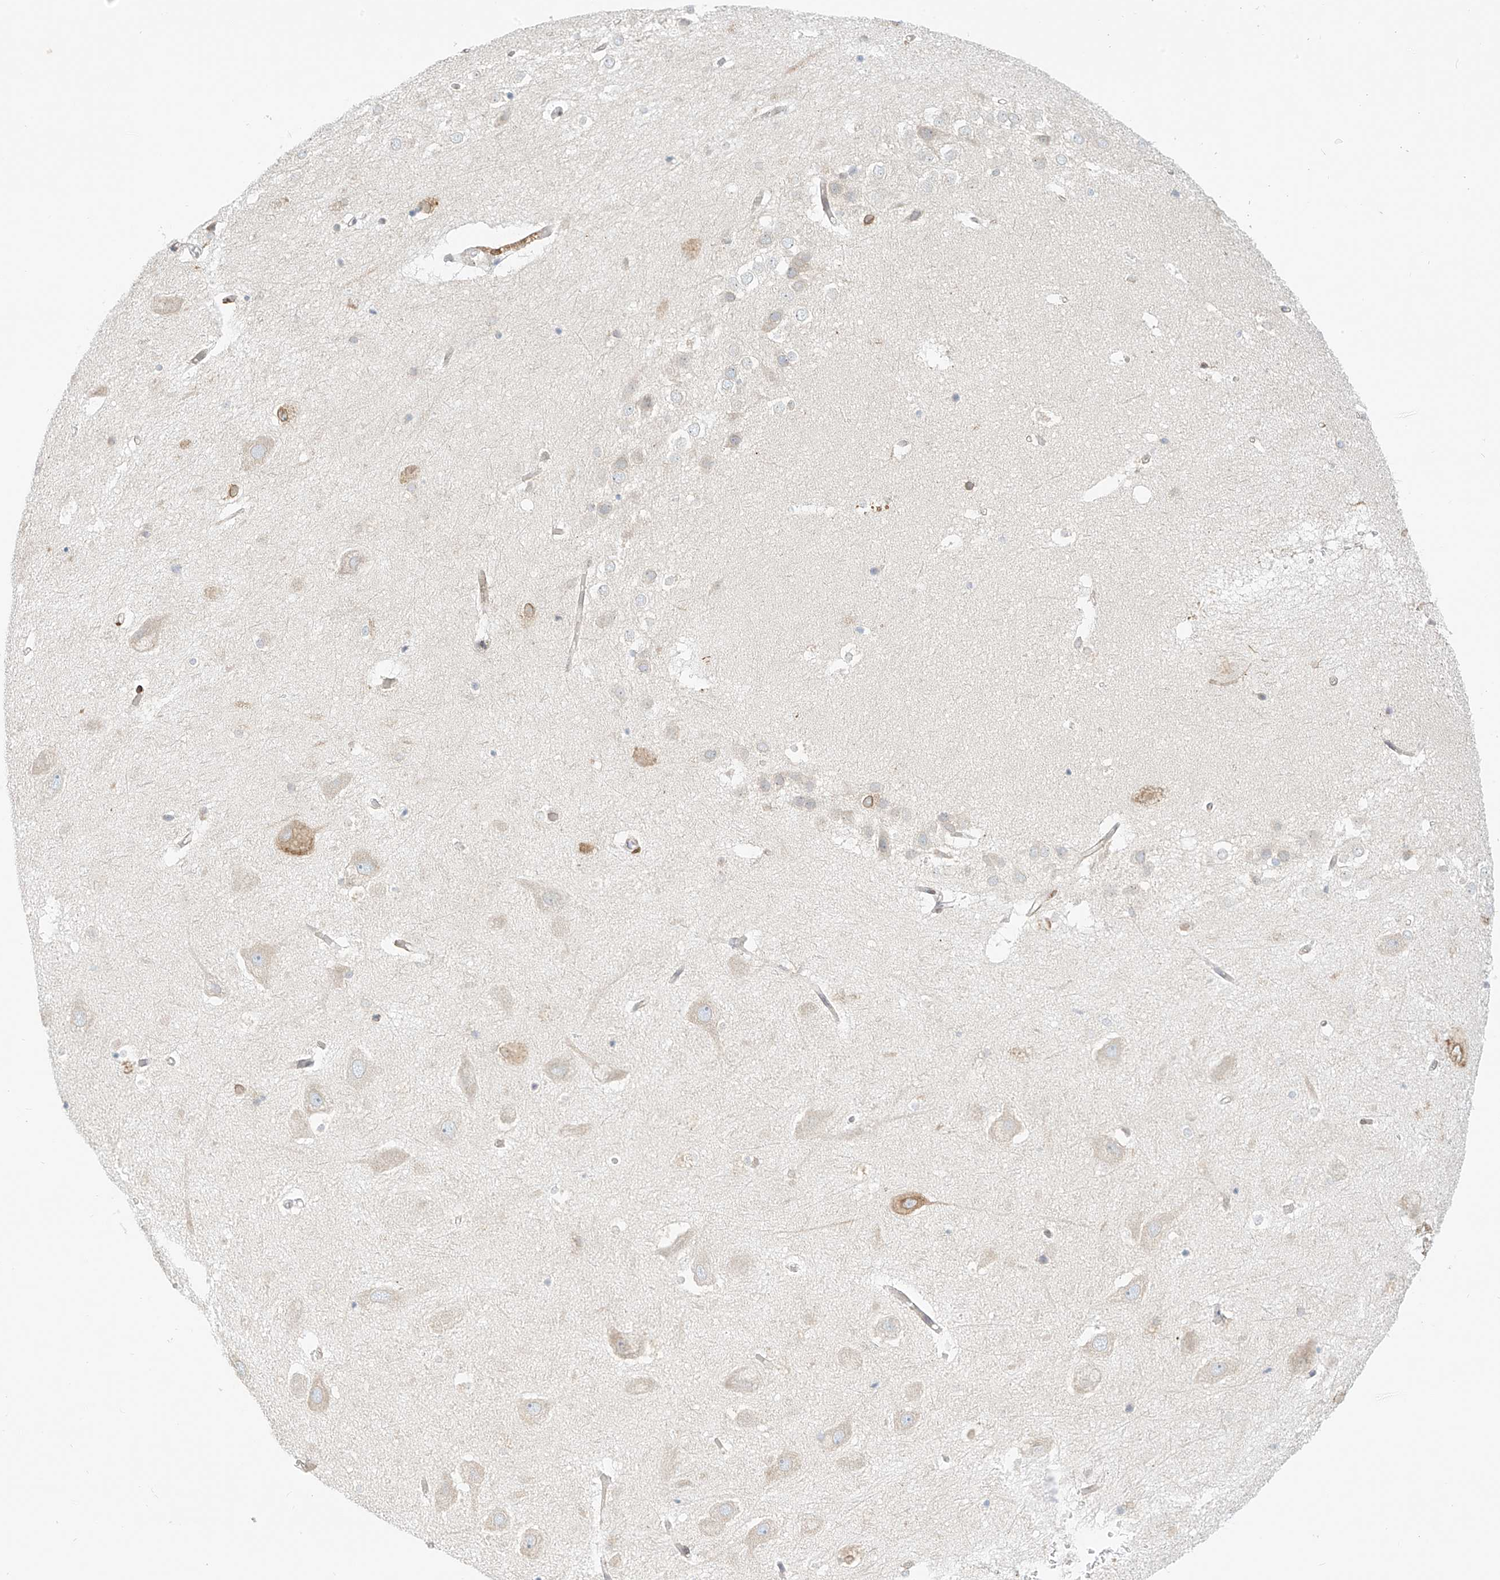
{"staining": {"intensity": "negative", "quantity": "none", "location": "none"}, "tissue": "hippocampus", "cell_type": "Glial cells", "image_type": "normal", "snomed": [{"axis": "morphology", "description": "Normal tissue, NOS"}, {"axis": "topography", "description": "Hippocampus"}], "caption": "Image shows no significant protein expression in glial cells of normal hippocampus. The staining was performed using DAB (3,3'-diaminobenzidine) to visualize the protein expression in brown, while the nuclei were stained in blue with hematoxylin (Magnification: 20x).", "gene": "PCYOX1", "patient": {"sex": "female", "age": 52}}